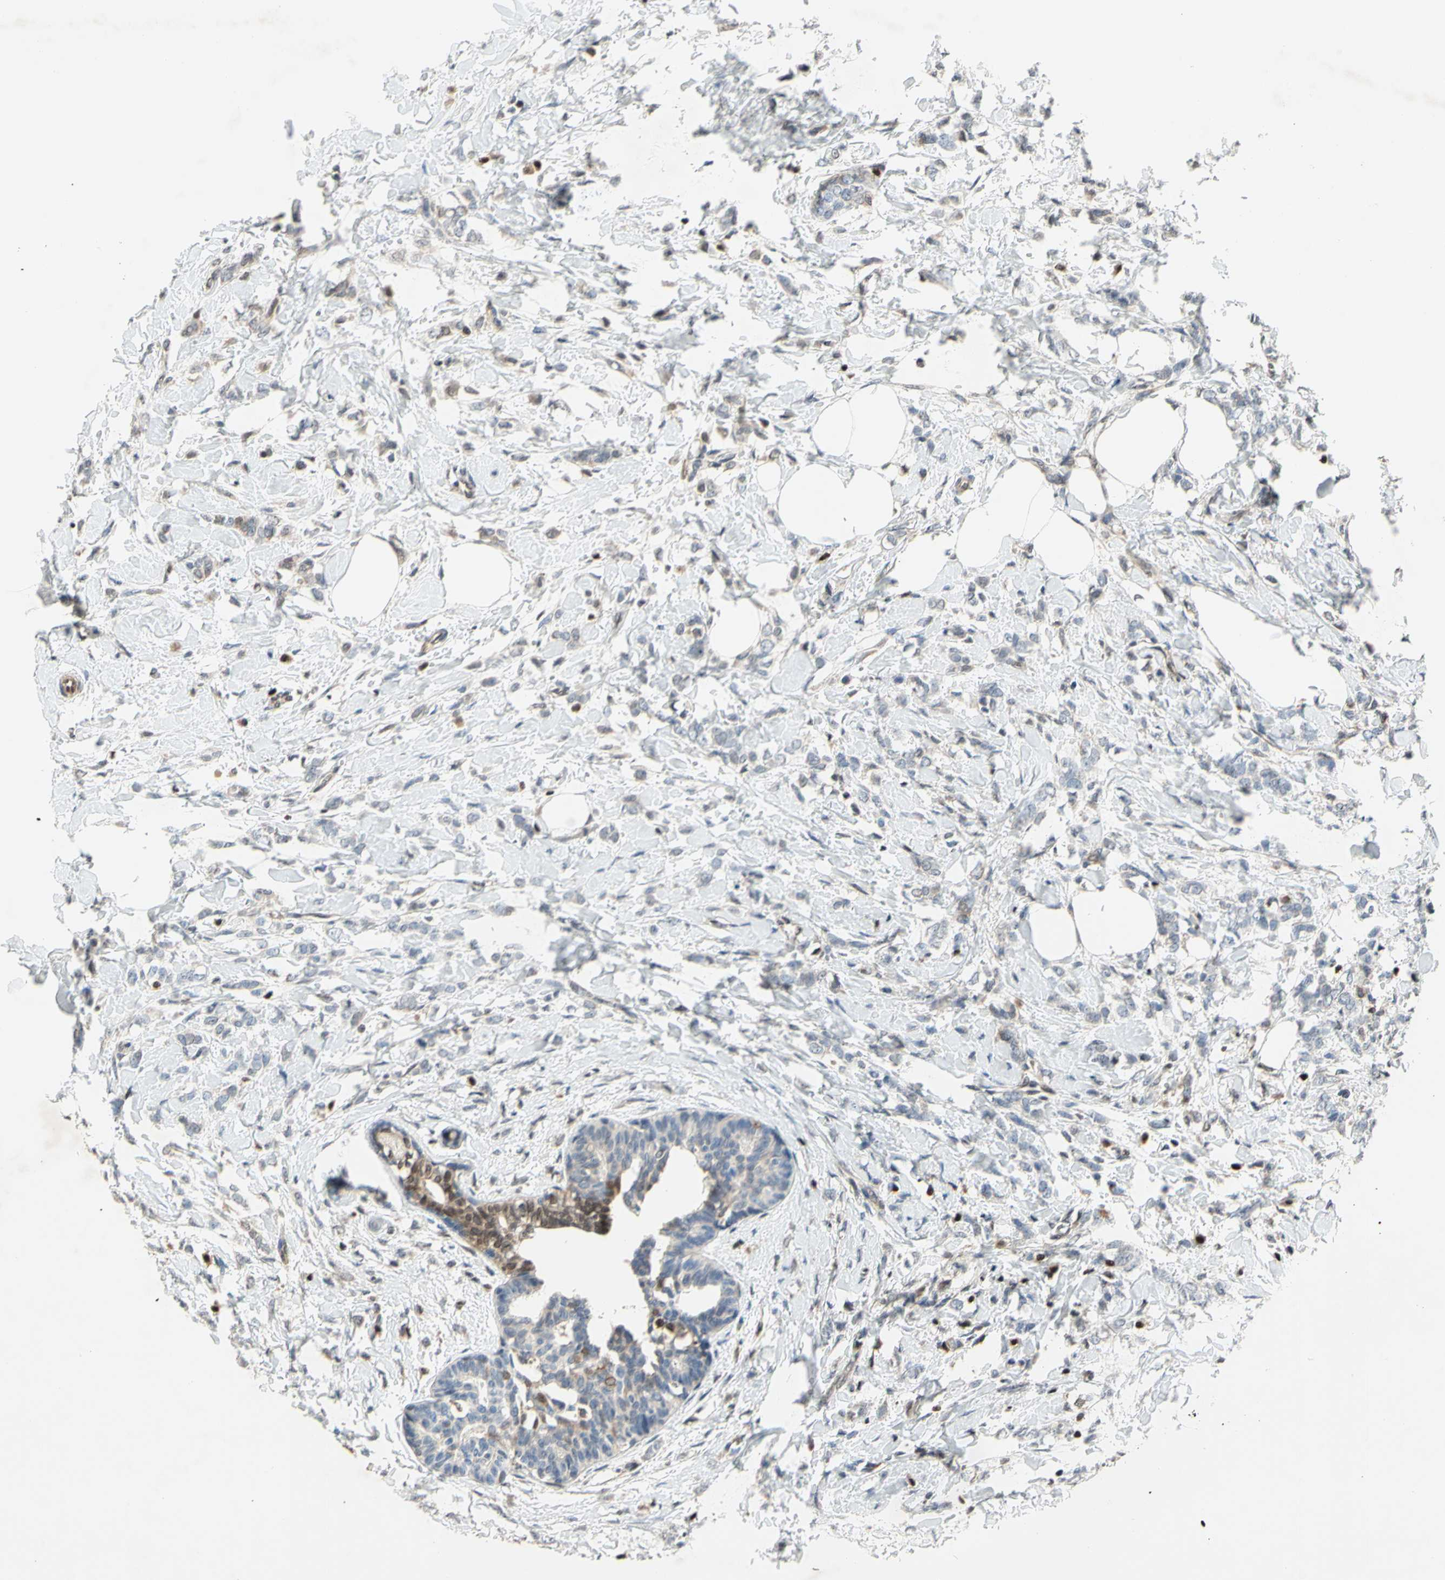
{"staining": {"intensity": "negative", "quantity": "none", "location": "none"}, "tissue": "breast cancer", "cell_type": "Tumor cells", "image_type": "cancer", "snomed": [{"axis": "morphology", "description": "Lobular carcinoma, in situ"}, {"axis": "morphology", "description": "Lobular carcinoma"}, {"axis": "topography", "description": "Breast"}], "caption": "Tumor cells are negative for brown protein staining in lobular carcinoma (breast).", "gene": "GSR", "patient": {"sex": "female", "age": 41}}